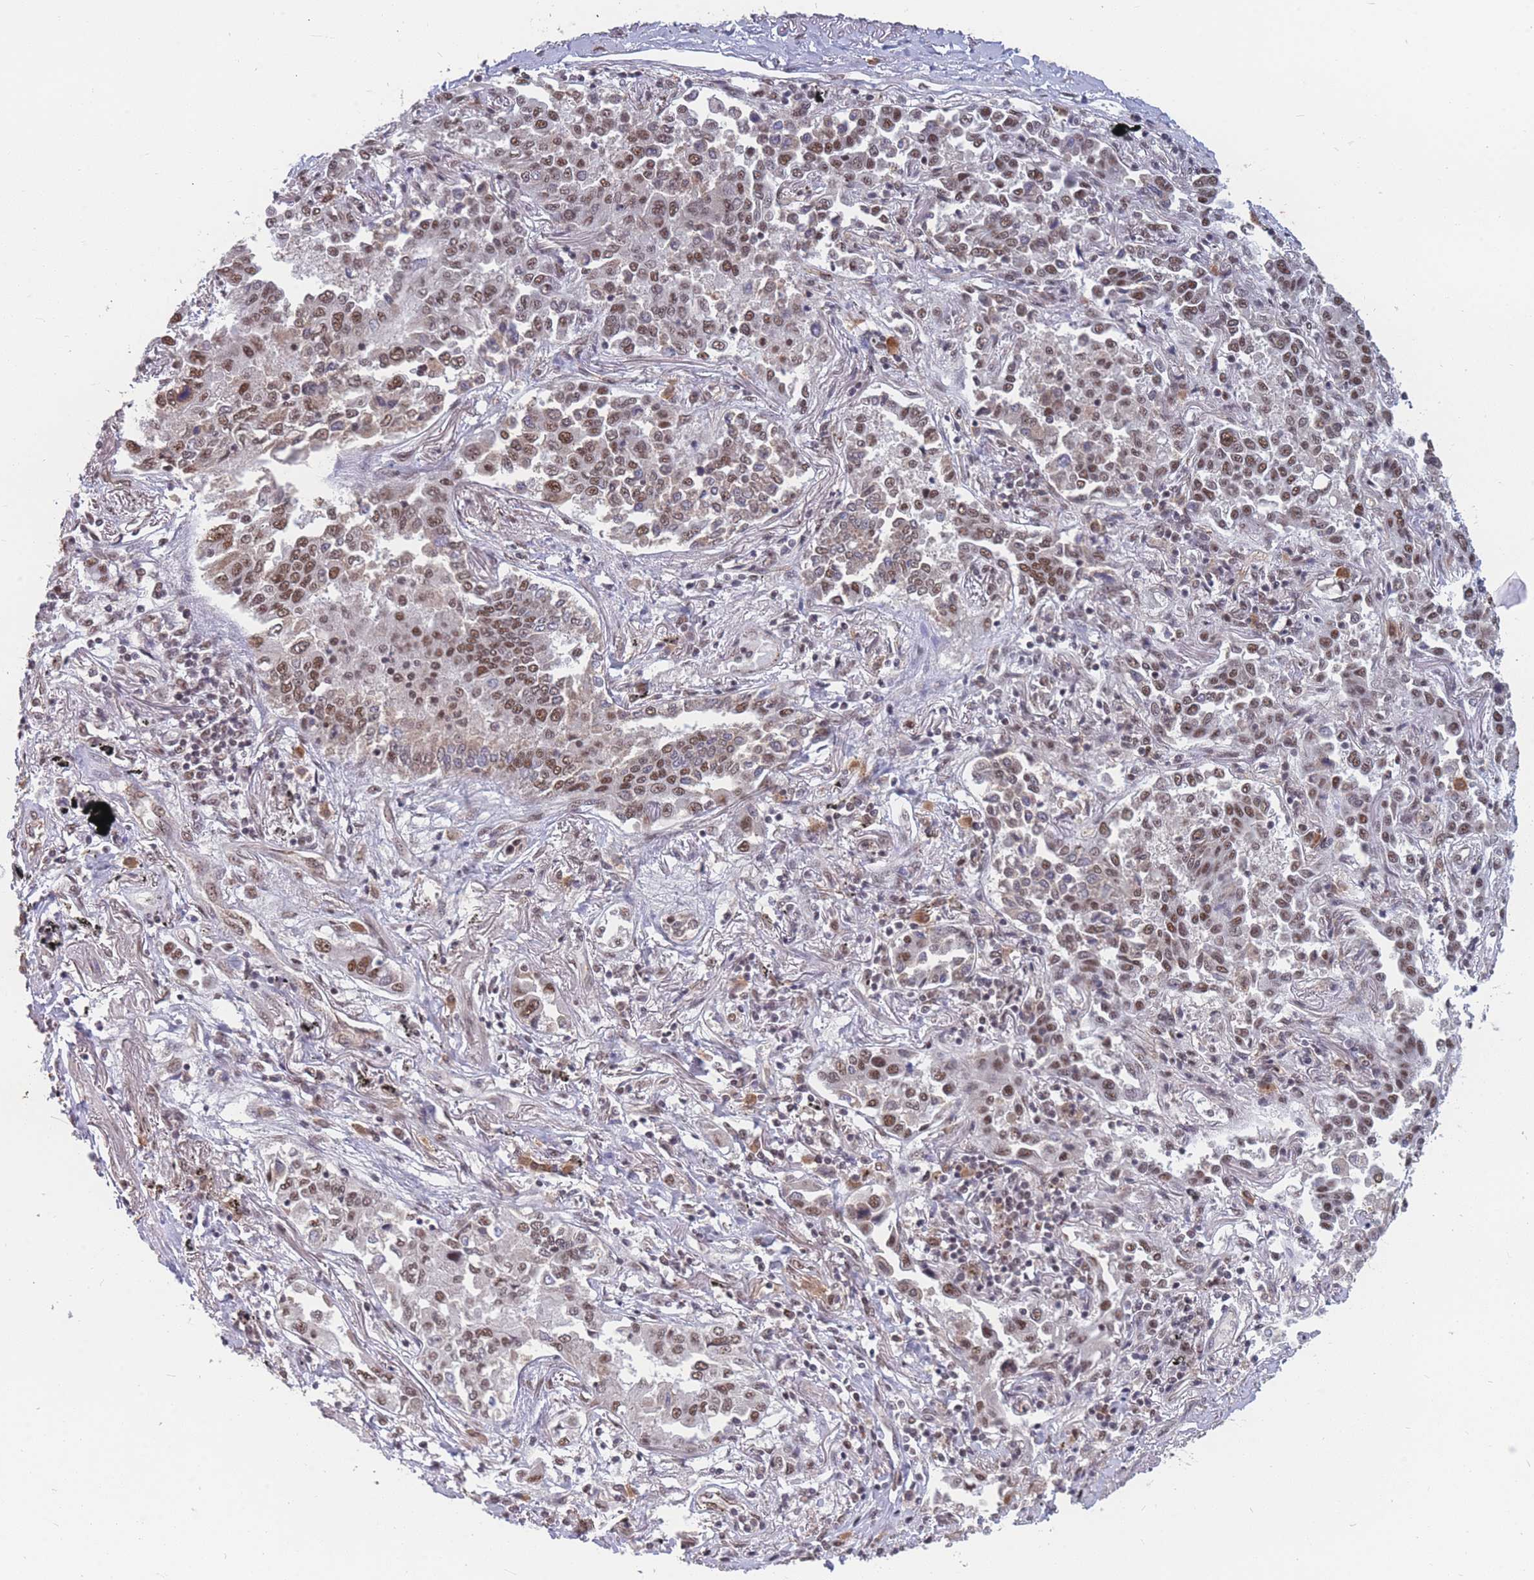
{"staining": {"intensity": "moderate", "quantity": ">75%", "location": "nuclear"}, "tissue": "lung cancer", "cell_type": "Tumor cells", "image_type": "cancer", "snomed": [{"axis": "morphology", "description": "Adenocarcinoma, NOS"}, {"axis": "topography", "description": "Lung"}], "caption": "Adenocarcinoma (lung) was stained to show a protein in brown. There is medium levels of moderate nuclear expression in about >75% of tumor cells.", "gene": "SNRPA1", "patient": {"sex": "male", "age": 67}}